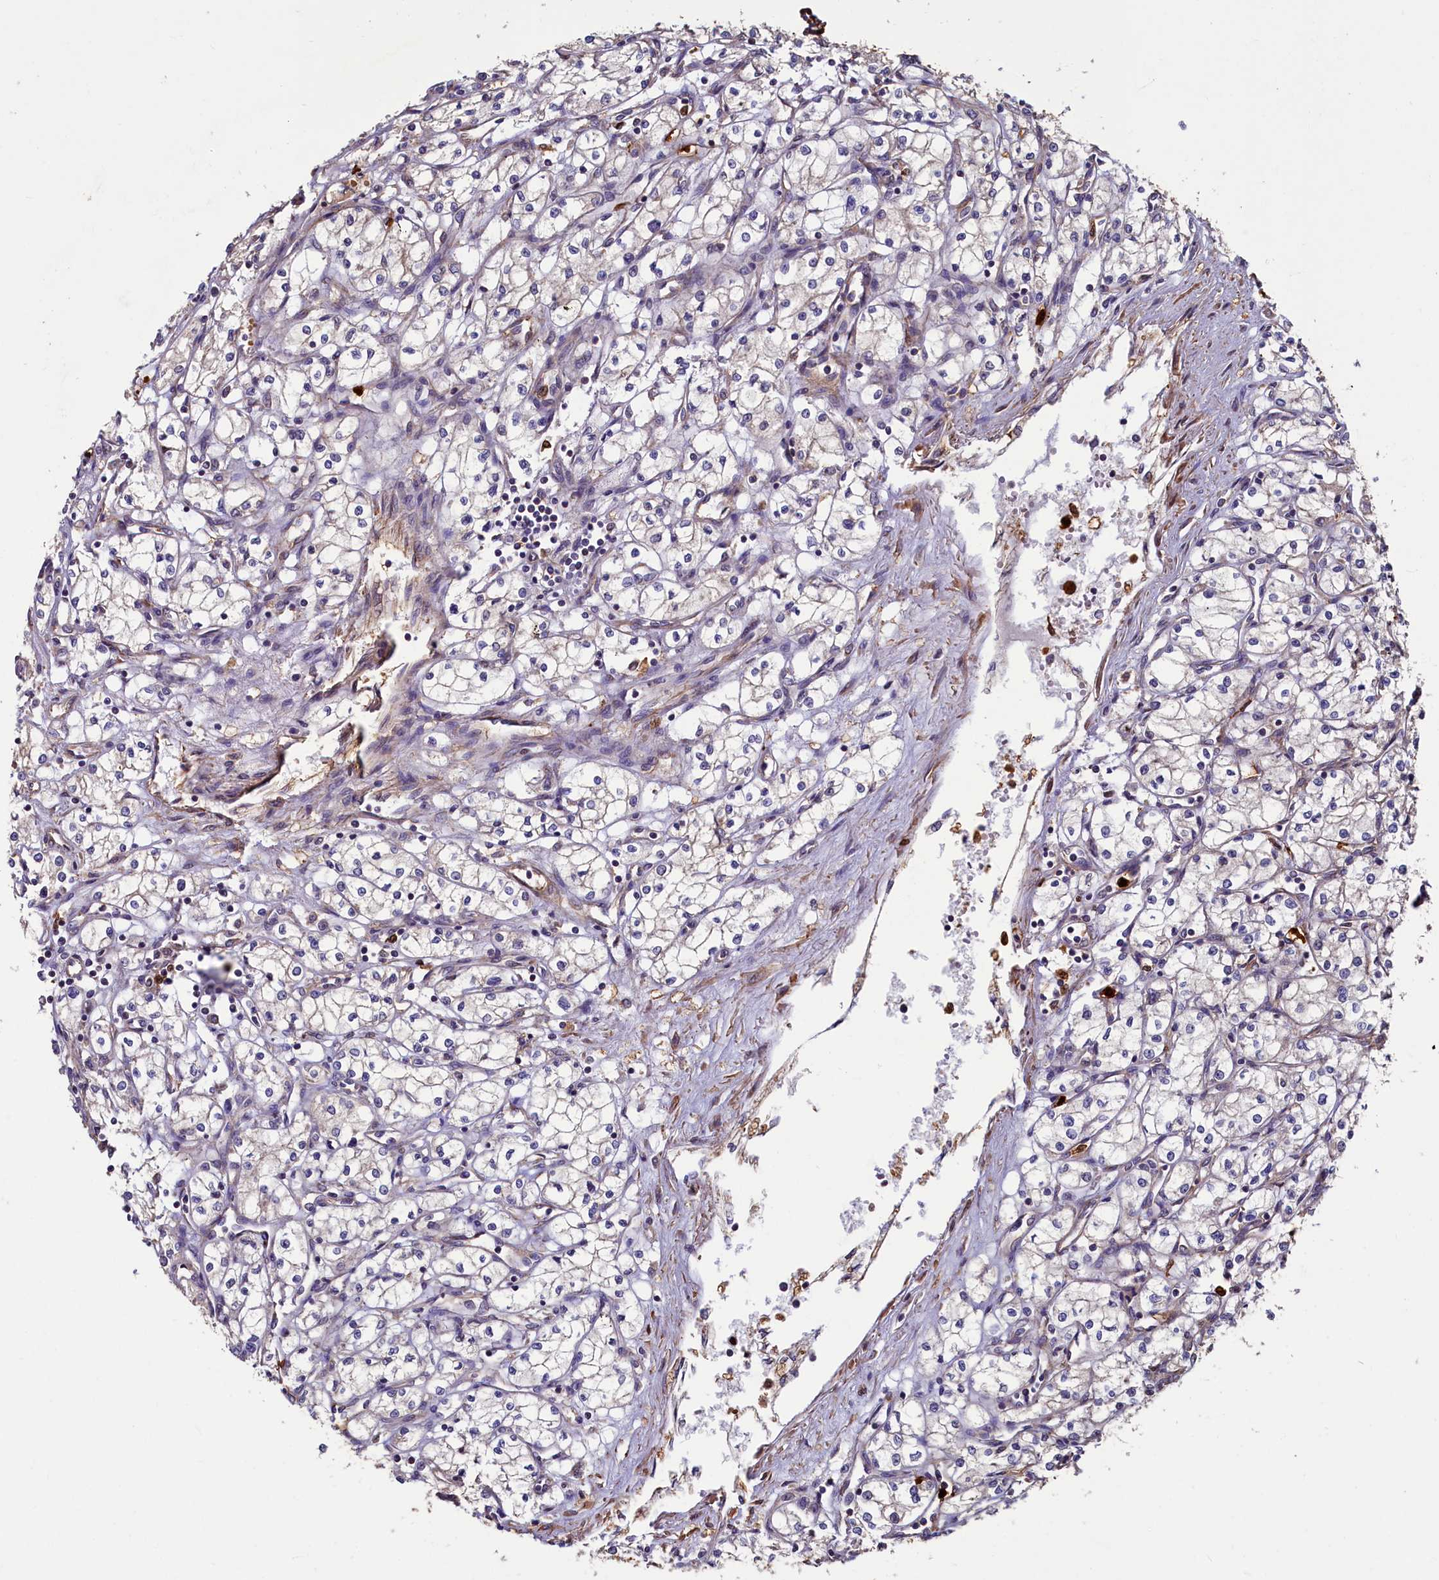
{"staining": {"intensity": "negative", "quantity": "none", "location": "none"}, "tissue": "renal cancer", "cell_type": "Tumor cells", "image_type": "cancer", "snomed": [{"axis": "morphology", "description": "Adenocarcinoma, NOS"}, {"axis": "topography", "description": "Kidney"}], "caption": "The photomicrograph shows no staining of tumor cells in renal cancer (adenocarcinoma). Nuclei are stained in blue.", "gene": "CCDC102B", "patient": {"sex": "male", "age": 59}}